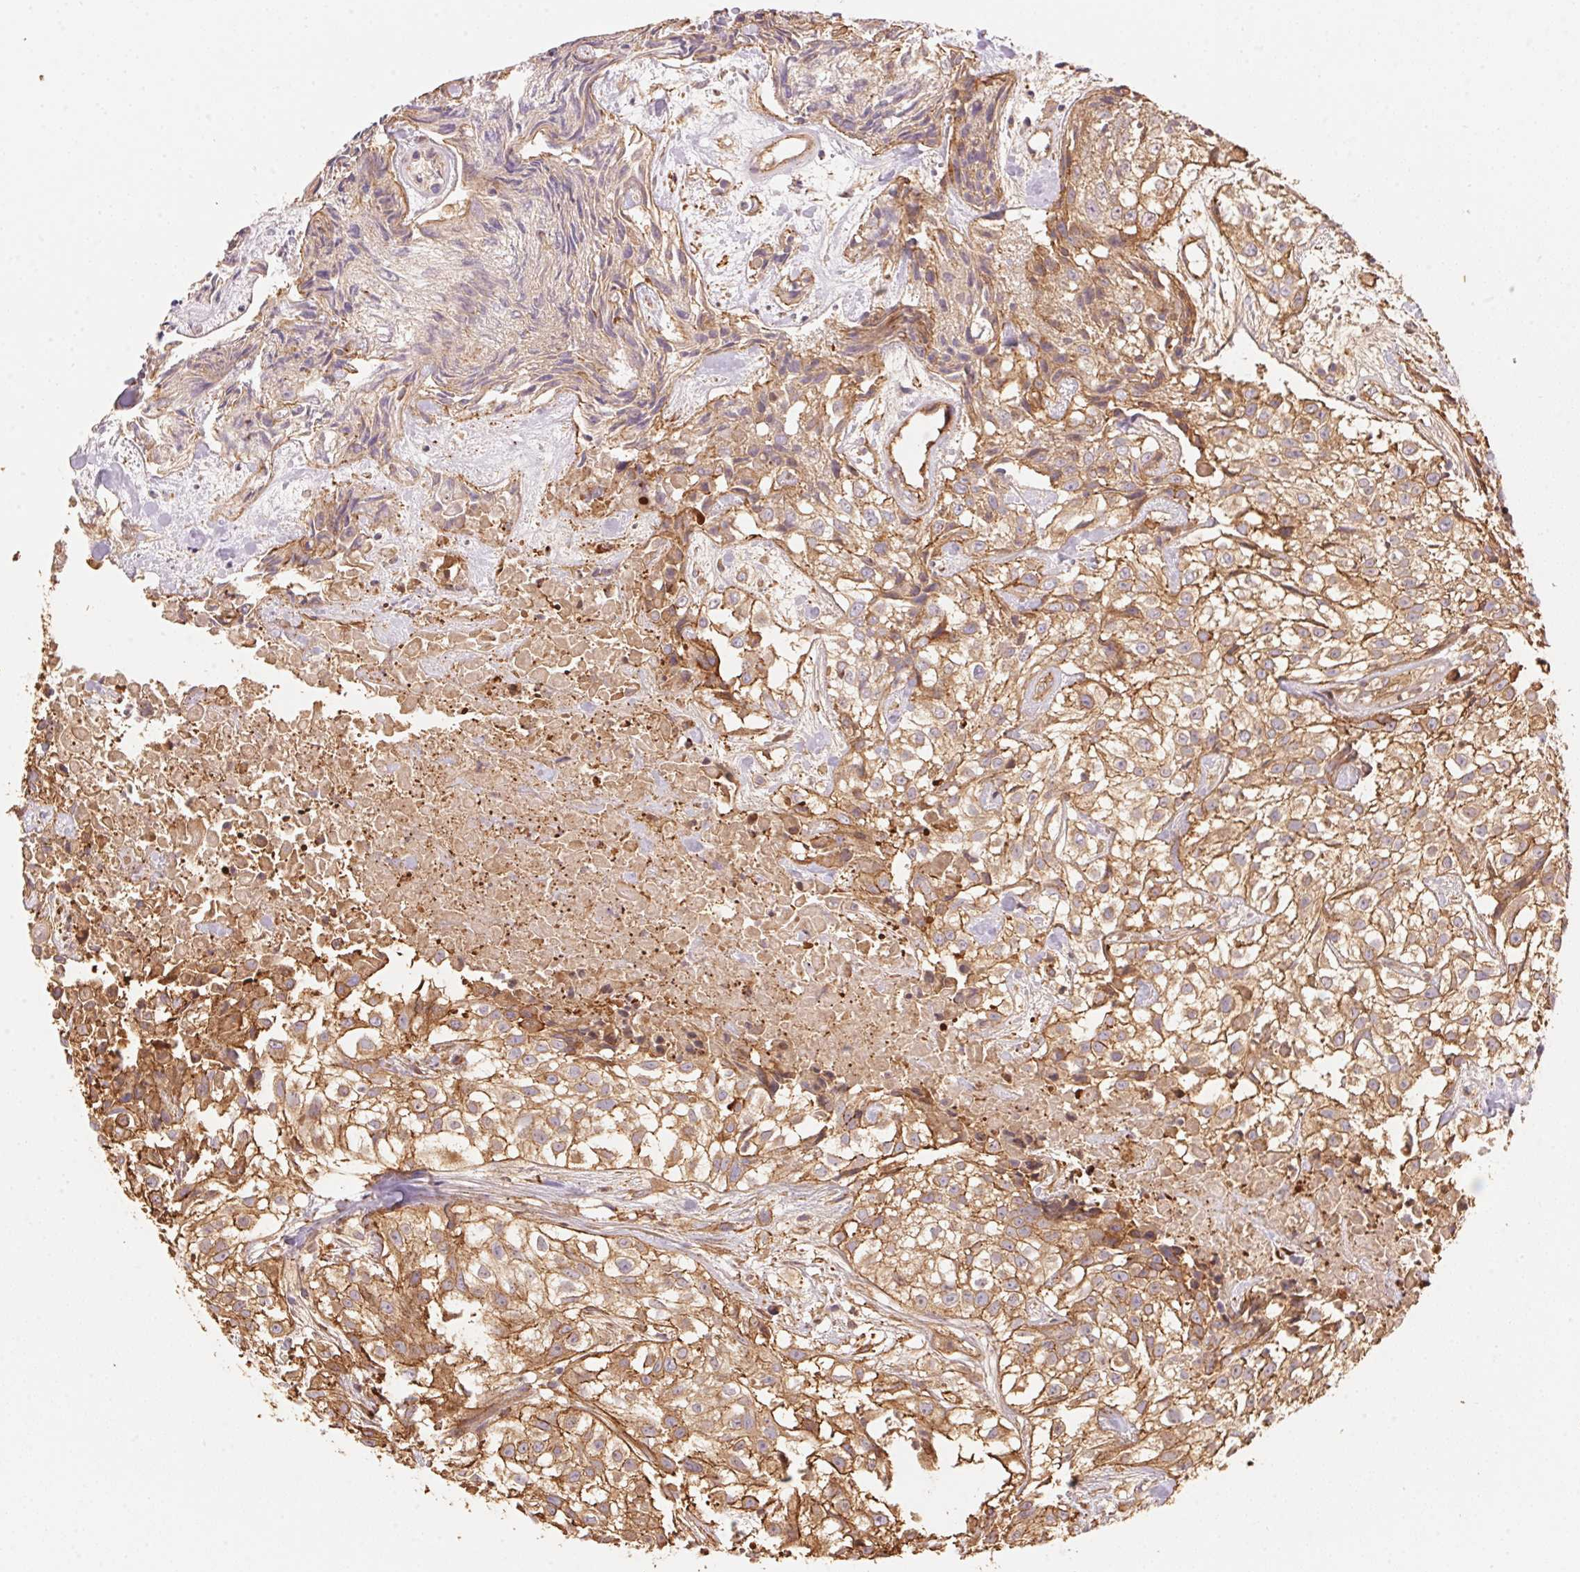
{"staining": {"intensity": "moderate", "quantity": ">75%", "location": "cytoplasmic/membranous"}, "tissue": "urothelial cancer", "cell_type": "Tumor cells", "image_type": "cancer", "snomed": [{"axis": "morphology", "description": "Urothelial carcinoma, High grade"}, {"axis": "topography", "description": "Urinary bladder"}], "caption": "High-grade urothelial carcinoma stained with a brown dye reveals moderate cytoplasmic/membranous positive positivity in about >75% of tumor cells.", "gene": "FRAS1", "patient": {"sex": "male", "age": 56}}